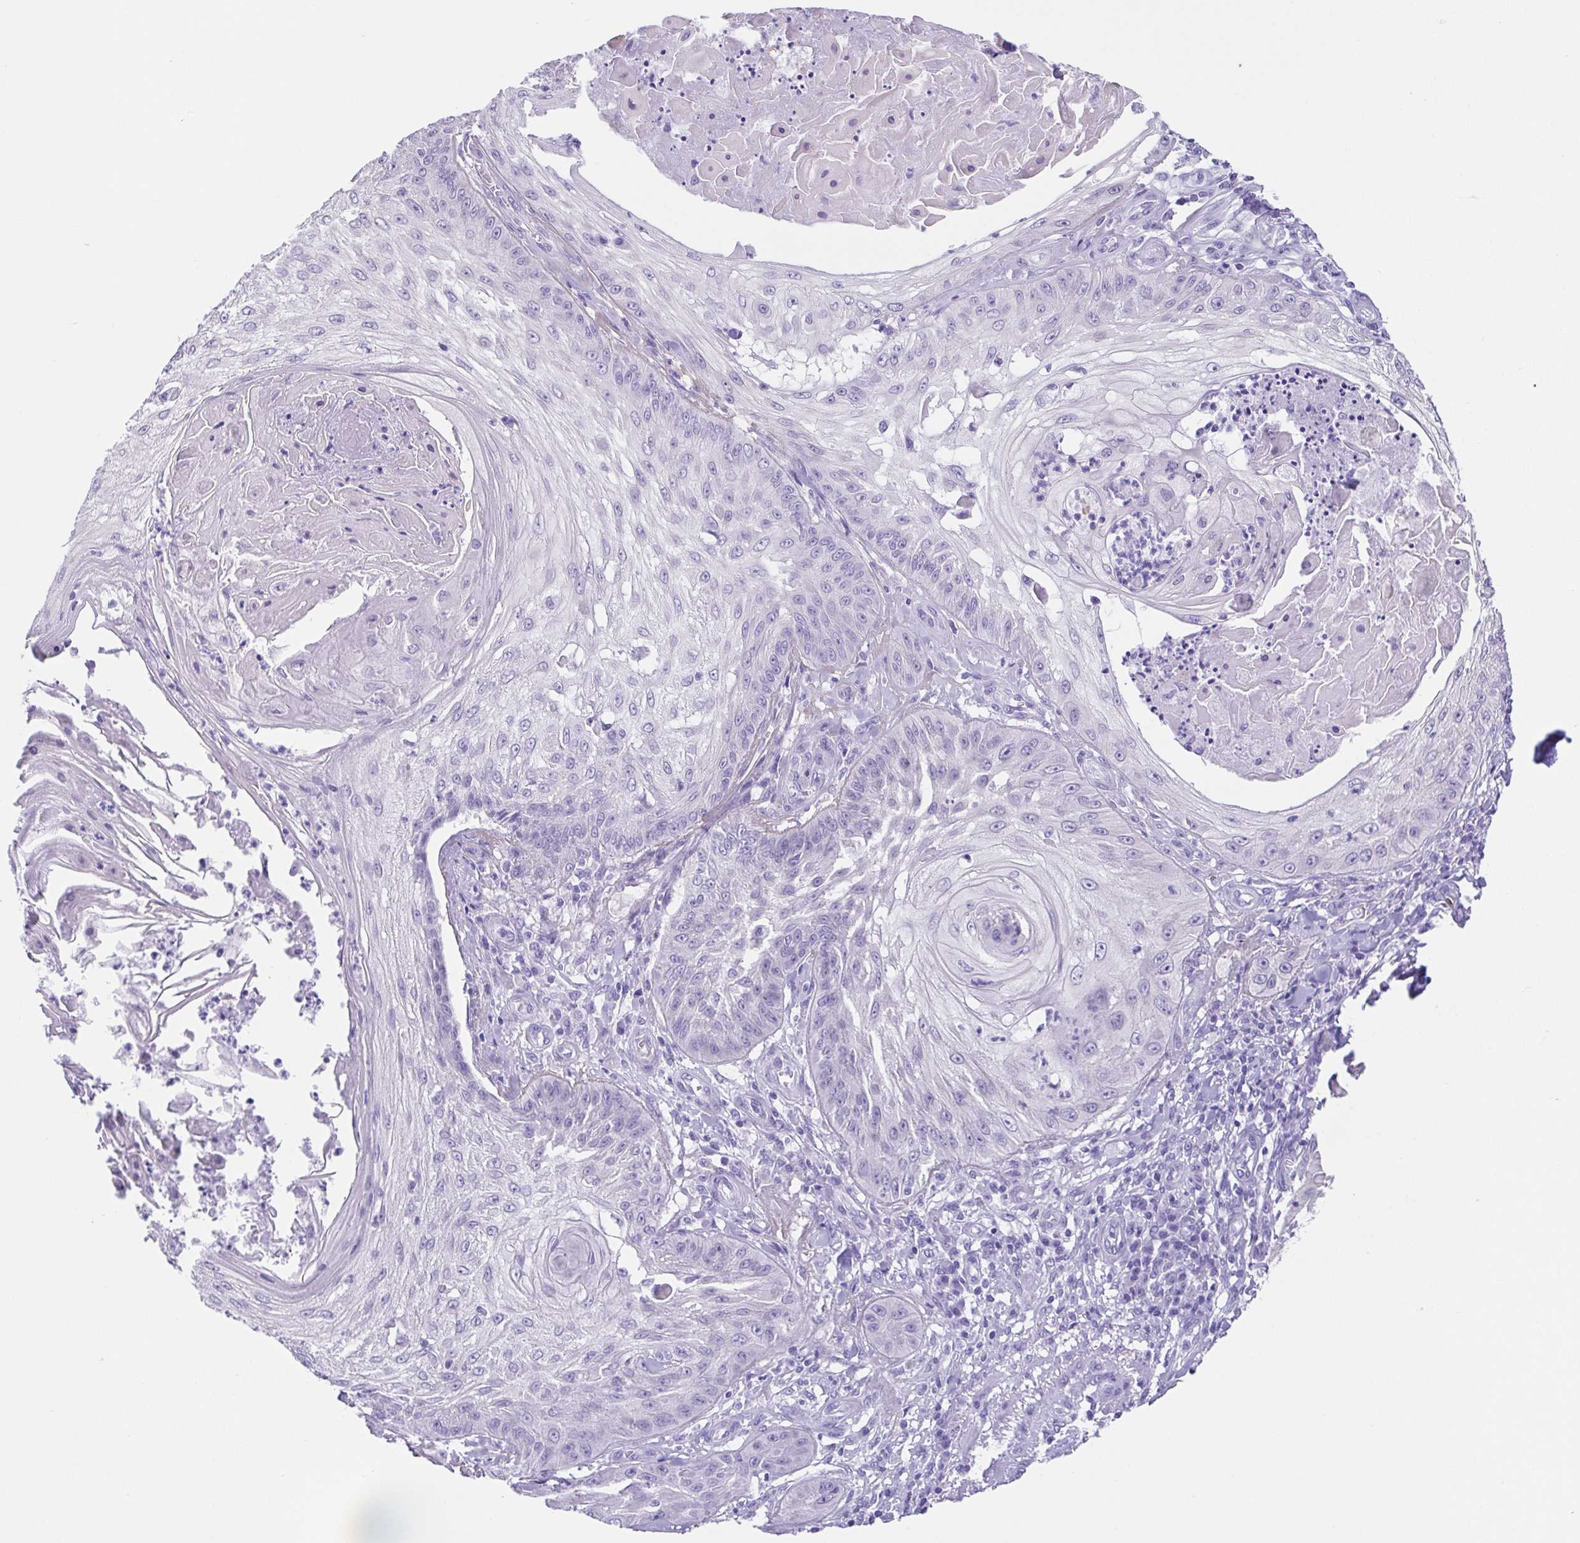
{"staining": {"intensity": "negative", "quantity": "none", "location": "none"}, "tissue": "skin cancer", "cell_type": "Tumor cells", "image_type": "cancer", "snomed": [{"axis": "morphology", "description": "Squamous cell carcinoma, NOS"}, {"axis": "topography", "description": "Skin"}], "caption": "High power microscopy image of an IHC image of skin cancer, revealing no significant expression in tumor cells. (Immunohistochemistry (ihc), brightfield microscopy, high magnification).", "gene": "SPATA4", "patient": {"sex": "male", "age": 70}}